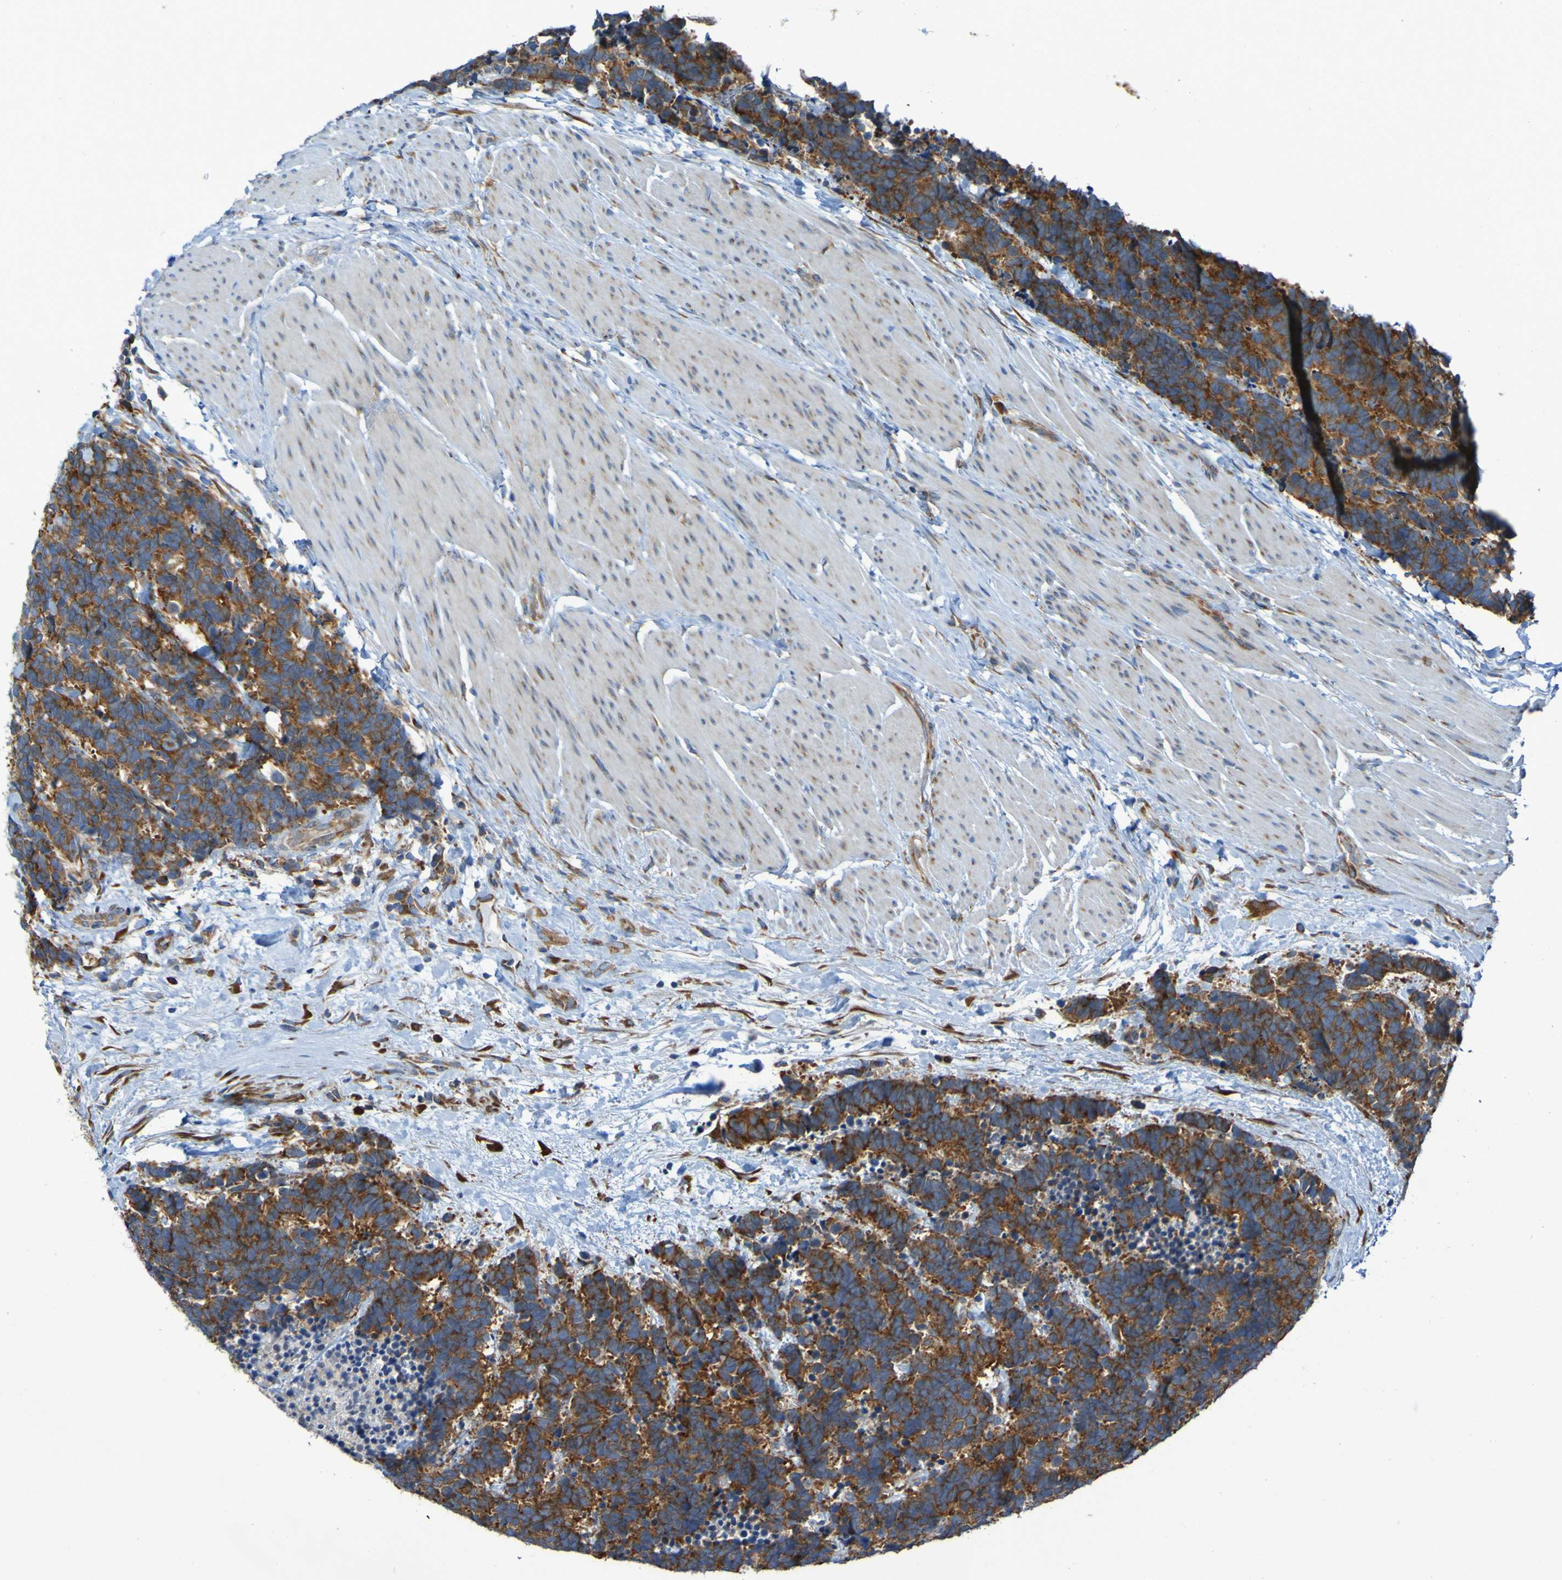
{"staining": {"intensity": "strong", "quantity": ">75%", "location": "cytoplasmic/membranous"}, "tissue": "carcinoid", "cell_type": "Tumor cells", "image_type": "cancer", "snomed": [{"axis": "morphology", "description": "Carcinoma, NOS"}, {"axis": "morphology", "description": "Carcinoid, malignant, NOS"}, {"axis": "topography", "description": "Urinary bladder"}], "caption": "Protein staining of malignant carcinoid tissue displays strong cytoplasmic/membranous expression in approximately >75% of tumor cells.", "gene": "FKBP3", "patient": {"sex": "male", "age": 57}}